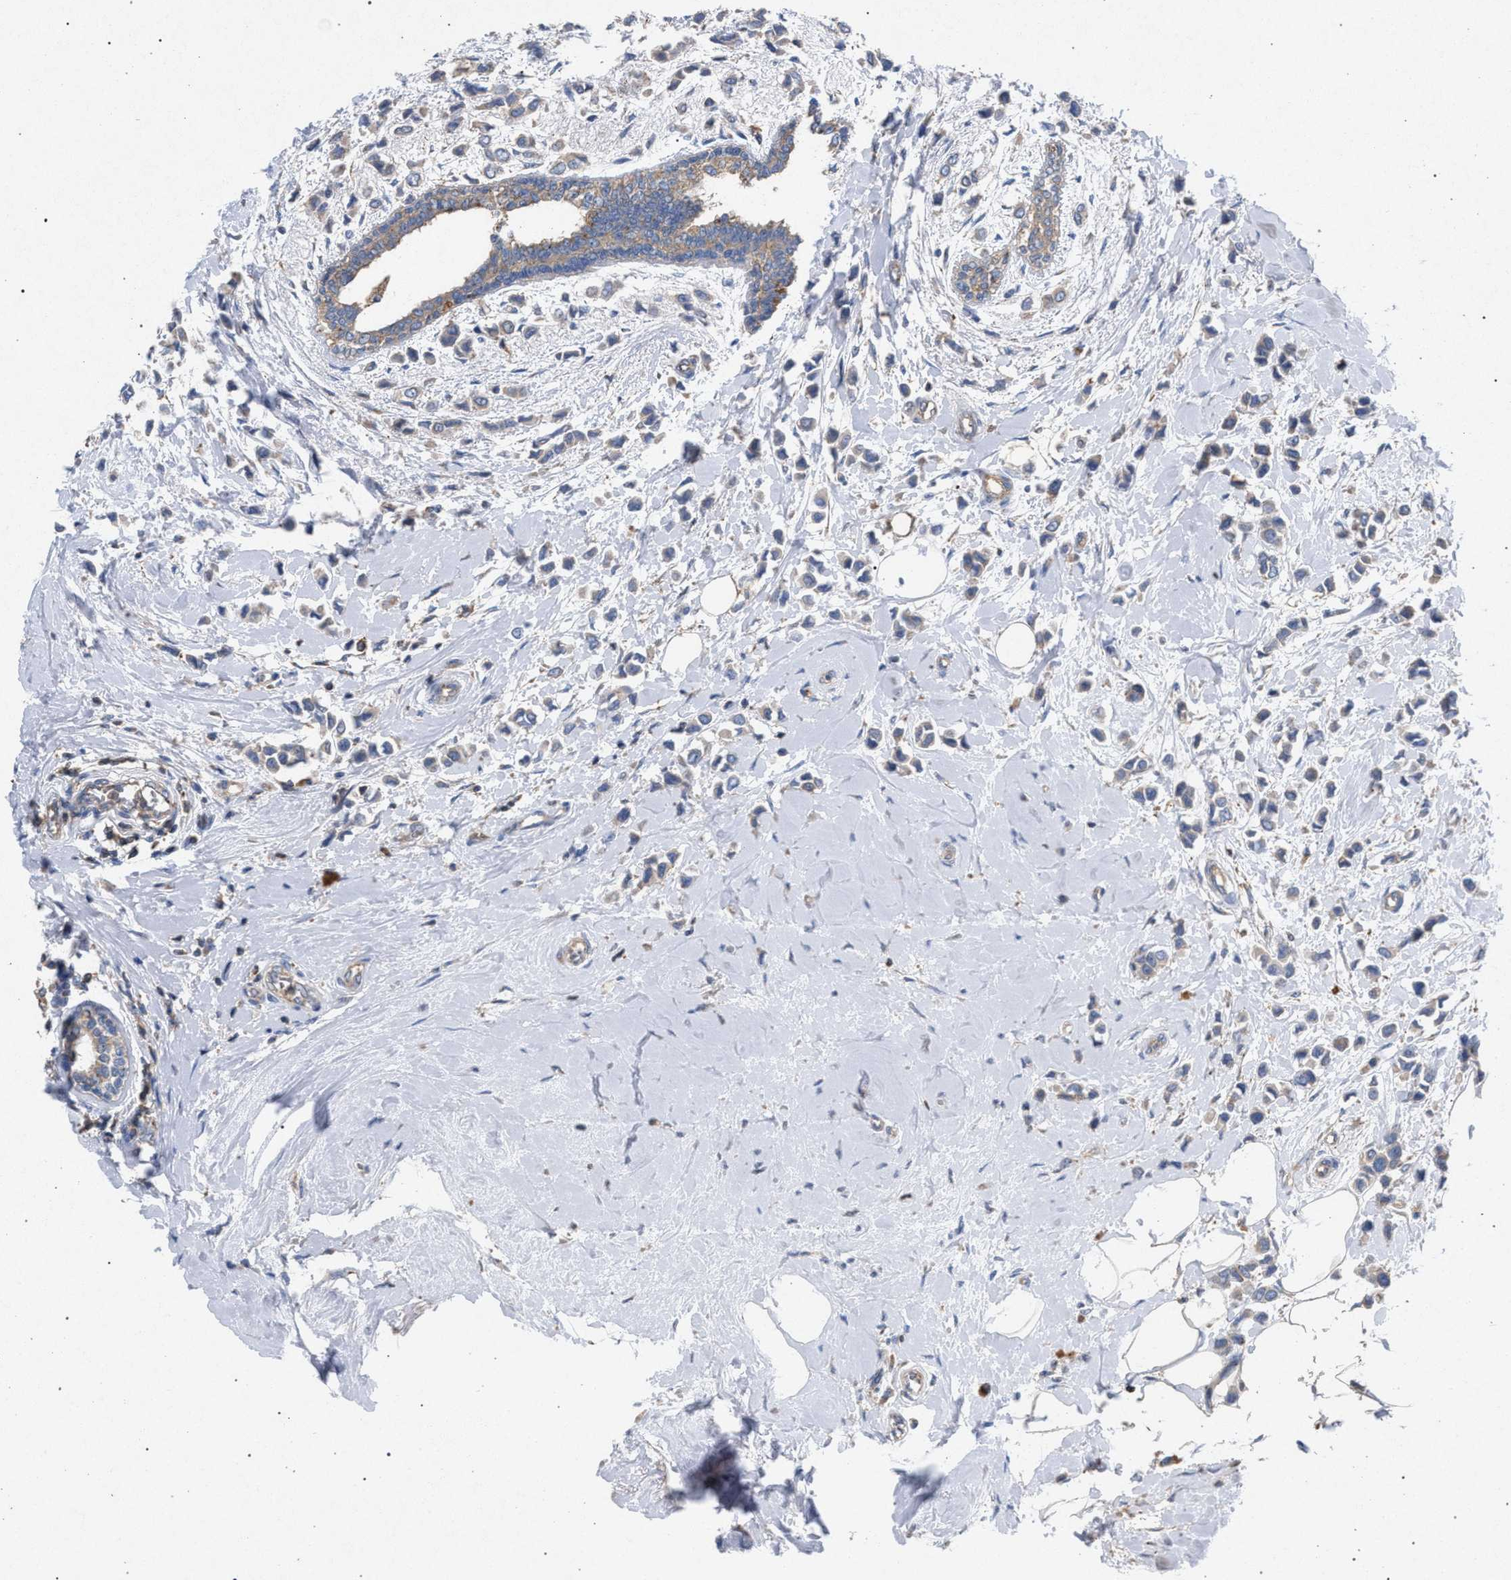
{"staining": {"intensity": "negative", "quantity": "none", "location": "none"}, "tissue": "breast cancer", "cell_type": "Tumor cells", "image_type": "cancer", "snomed": [{"axis": "morphology", "description": "Lobular carcinoma"}, {"axis": "topography", "description": "Breast"}], "caption": "Immunohistochemical staining of human breast cancer shows no significant positivity in tumor cells.", "gene": "VPS13A", "patient": {"sex": "female", "age": 51}}